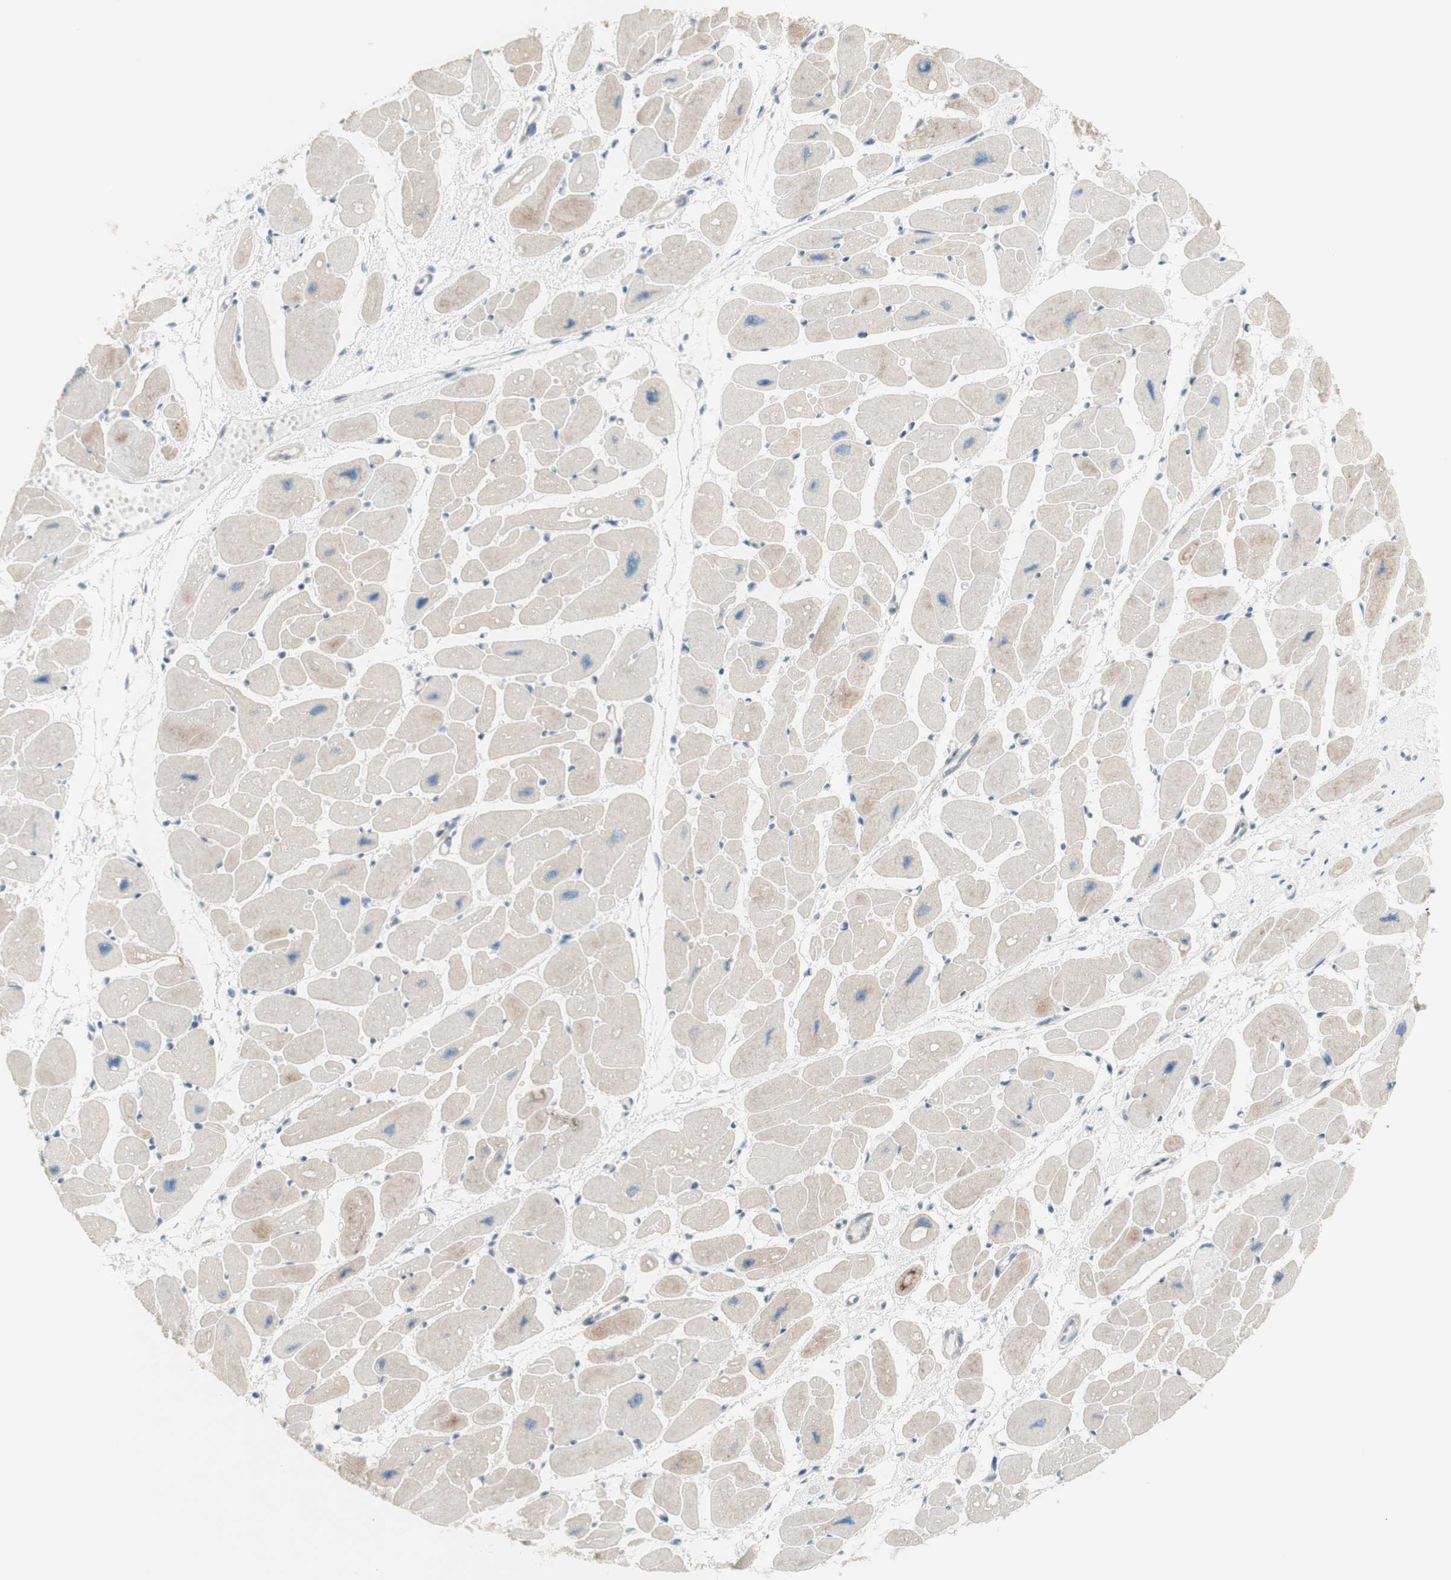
{"staining": {"intensity": "moderate", "quantity": ">75%", "location": "cytoplasmic/membranous"}, "tissue": "heart muscle", "cell_type": "Cardiomyocytes", "image_type": "normal", "snomed": [{"axis": "morphology", "description": "Normal tissue, NOS"}, {"axis": "topography", "description": "Heart"}], "caption": "Protein staining by IHC exhibits moderate cytoplasmic/membranous positivity in approximately >75% of cardiomyocytes in benign heart muscle.", "gene": "JPH1", "patient": {"sex": "female", "age": 54}}